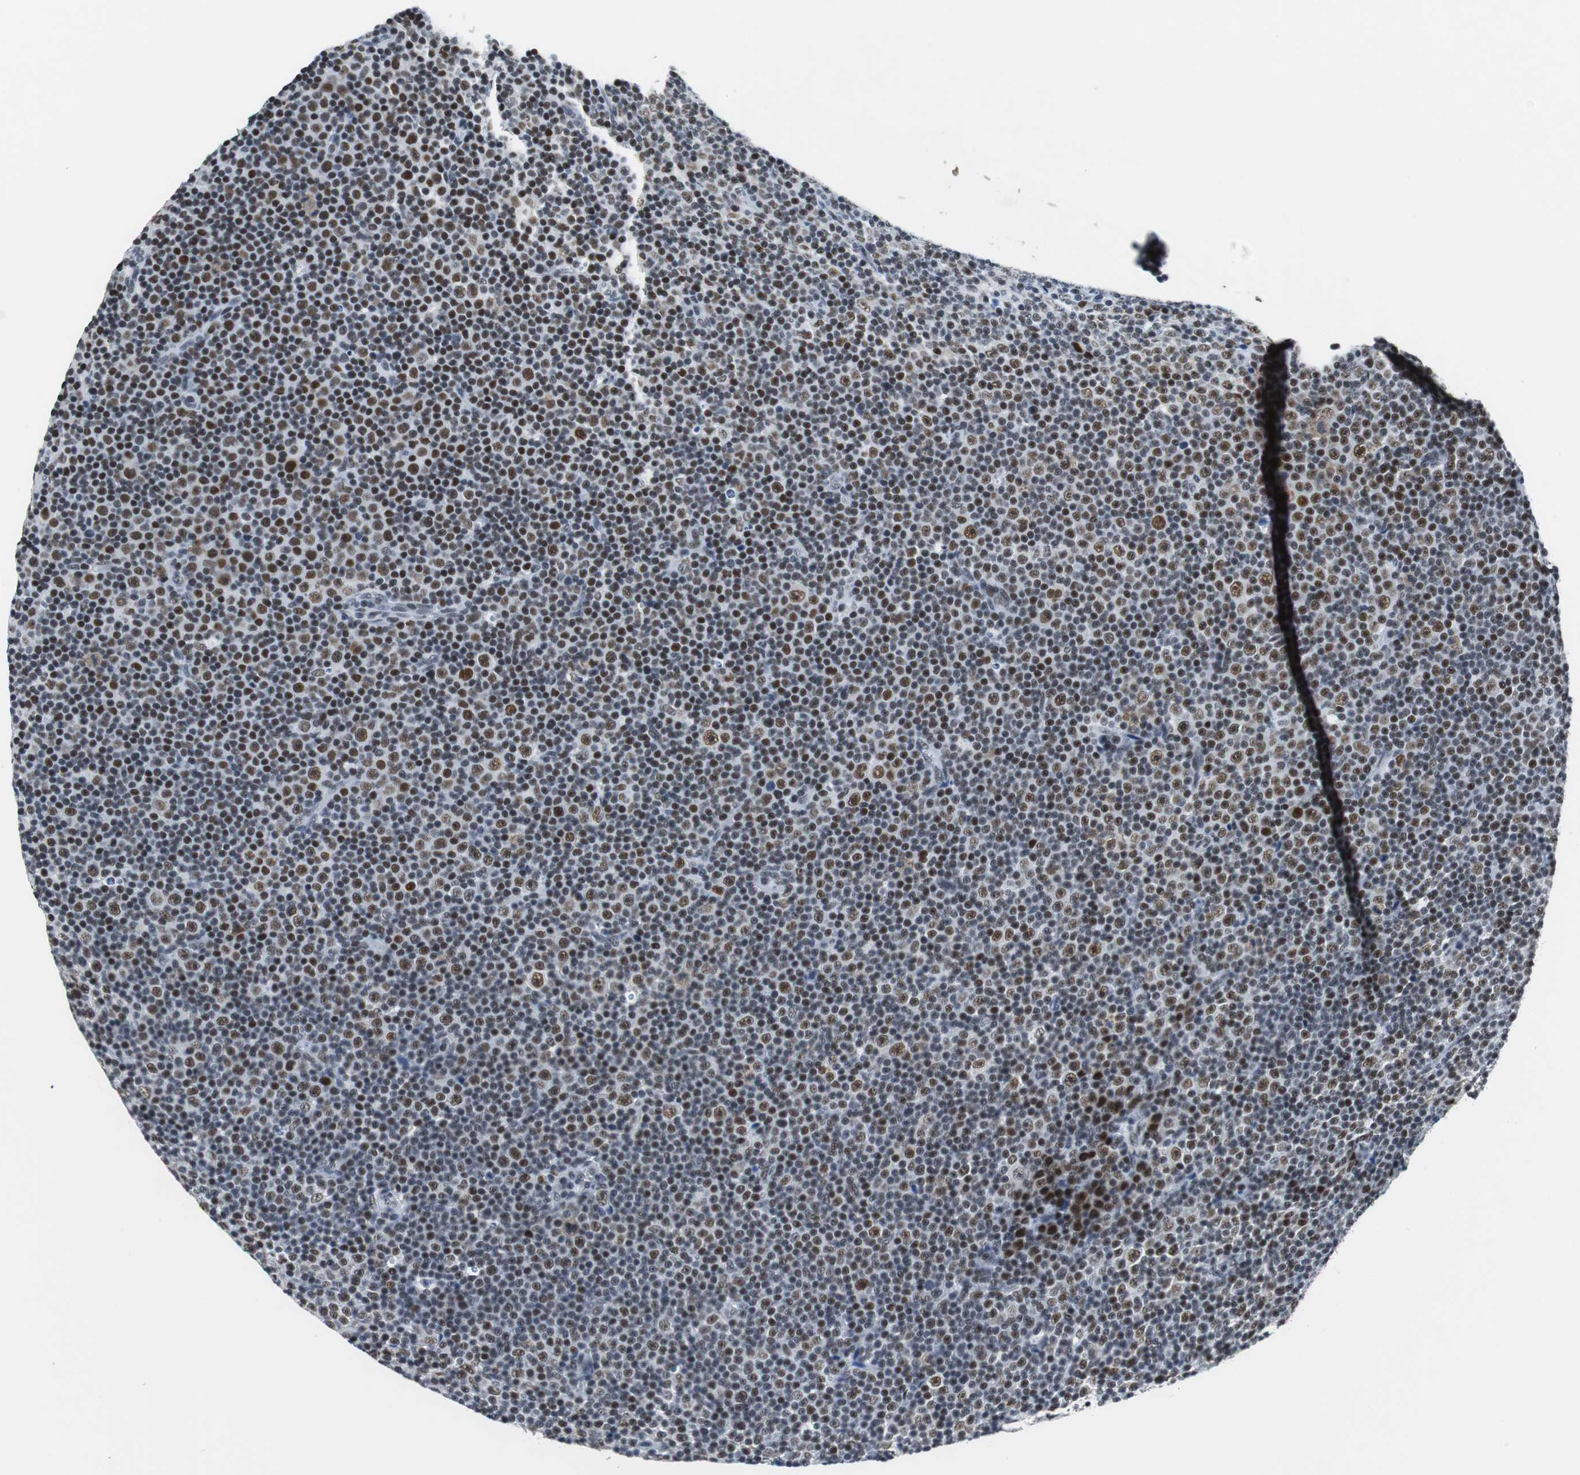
{"staining": {"intensity": "moderate", "quantity": "25%-75%", "location": "nuclear"}, "tissue": "lymphoma", "cell_type": "Tumor cells", "image_type": "cancer", "snomed": [{"axis": "morphology", "description": "Malignant lymphoma, non-Hodgkin's type, Low grade"}, {"axis": "topography", "description": "Lymph node"}], "caption": "Human lymphoma stained for a protein (brown) reveals moderate nuclear positive positivity in about 25%-75% of tumor cells.", "gene": "HDAC3", "patient": {"sex": "female", "age": 67}}